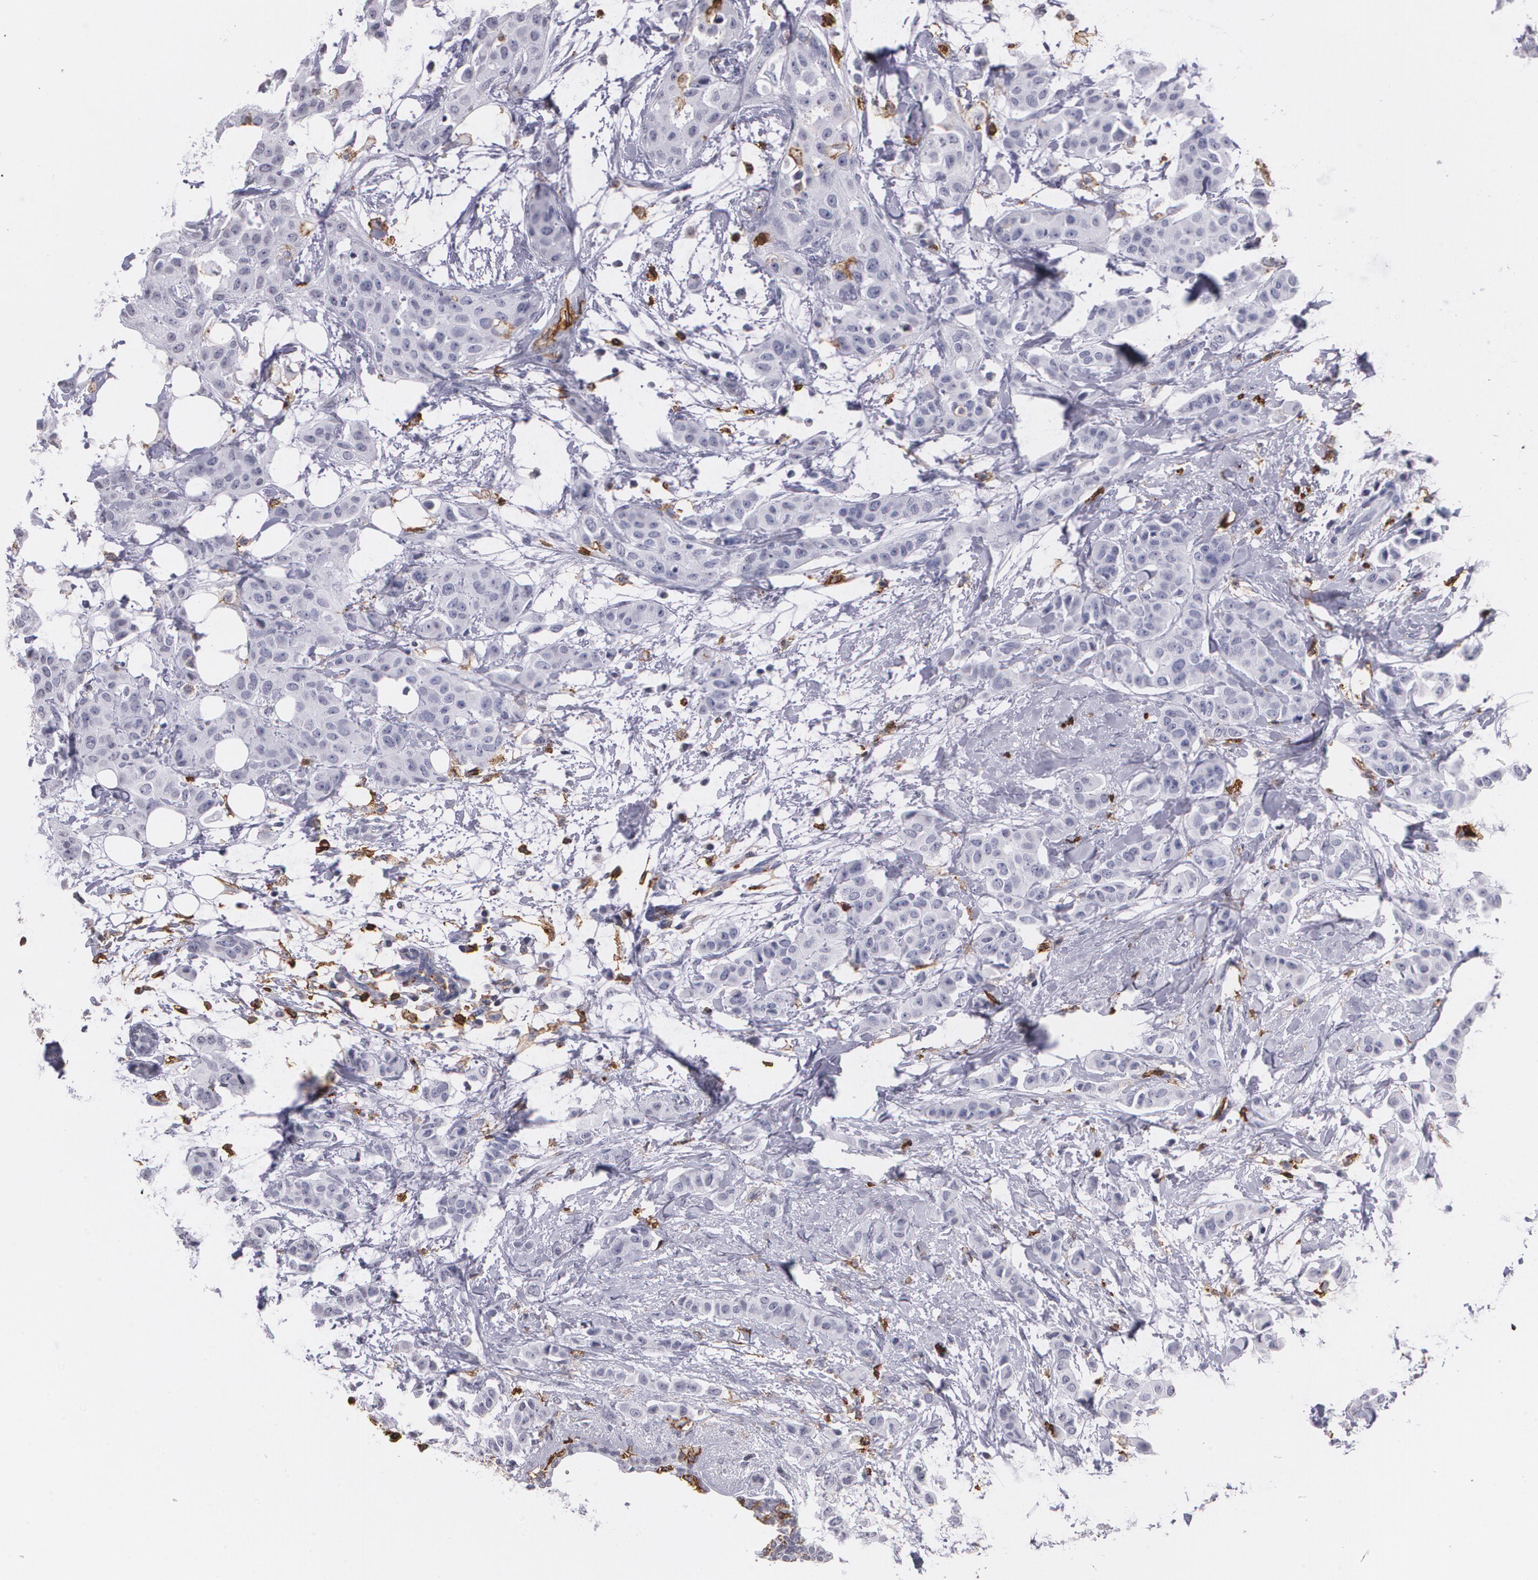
{"staining": {"intensity": "negative", "quantity": "none", "location": "none"}, "tissue": "breast cancer", "cell_type": "Tumor cells", "image_type": "cancer", "snomed": [{"axis": "morphology", "description": "Duct carcinoma"}, {"axis": "topography", "description": "Breast"}], "caption": "Breast cancer was stained to show a protein in brown. There is no significant staining in tumor cells. (Immunohistochemistry (ihc), brightfield microscopy, high magnification).", "gene": "PTPRC", "patient": {"sex": "female", "age": 40}}